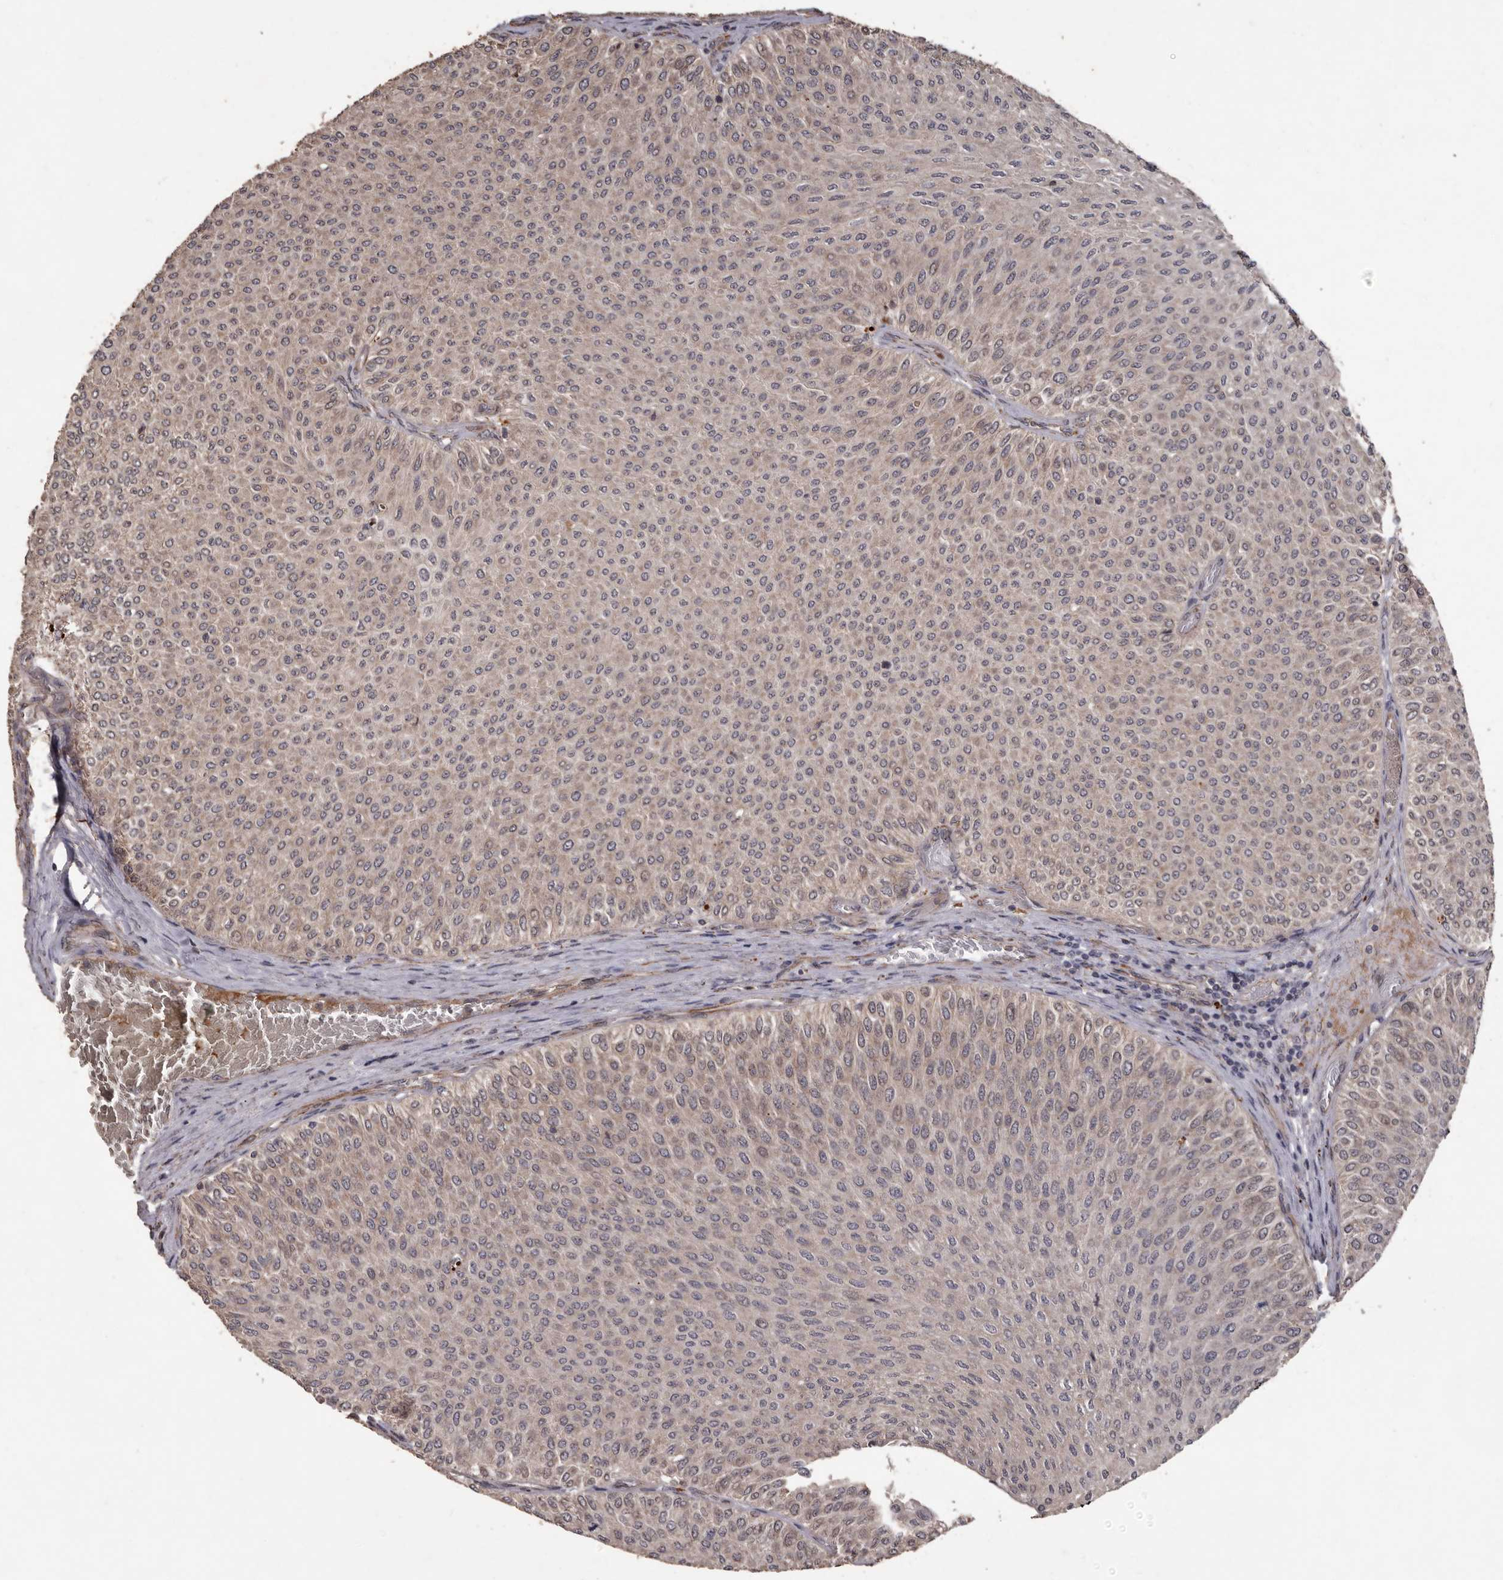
{"staining": {"intensity": "weak", "quantity": "<25%", "location": "cytoplasmic/membranous"}, "tissue": "urothelial cancer", "cell_type": "Tumor cells", "image_type": "cancer", "snomed": [{"axis": "morphology", "description": "Urothelial carcinoma, Low grade"}, {"axis": "topography", "description": "Urinary bladder"}], "caption": "The immunohistochemistry image has no significant staining in tumor cells of urothelial carcinoma (low-grade) tissue.", "gene": "BRAT1", "patient": {"sex": "male", "age": 78}}